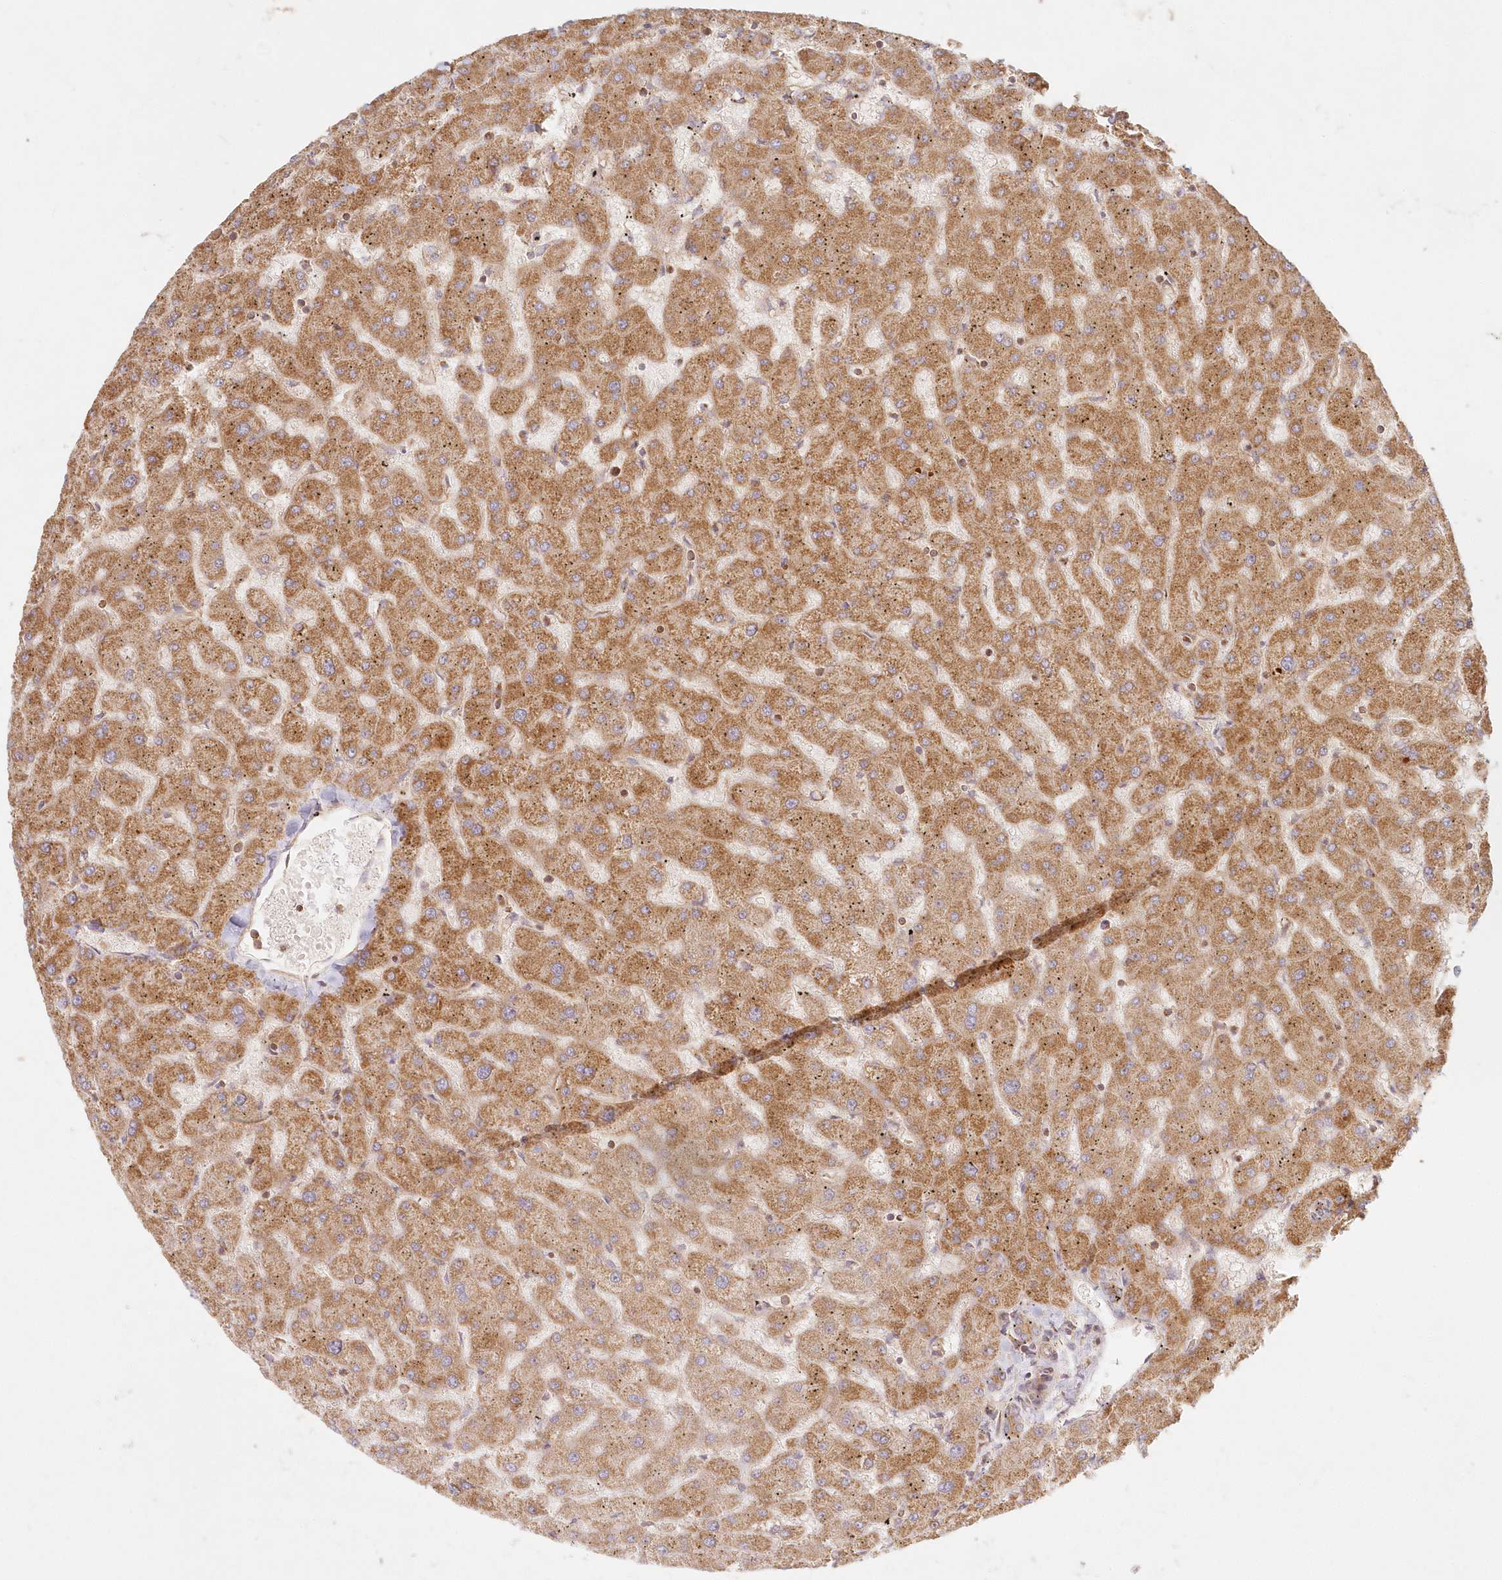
{"staining": {"intensity": "weak", "quantity": ">75%", "location": "cytoplasmic/membranous"}, "tissue": "liver", "cell_type": "Cholangiocytes", "image_type": "normal", "snomed": [{"axis": "morphology", "description": "Normal tissue, NOS"}, {"axis": "topography", "description": "Liver"}], "caption": "This image reveals immunohistochemistry (IHC) staining of normal human liver, with low weak cytoplasmic/membranous positivity in about >75% of cholangiocytes.", "gene": "KIAA0232", "patient": {"sex": "female", "age": 63}}